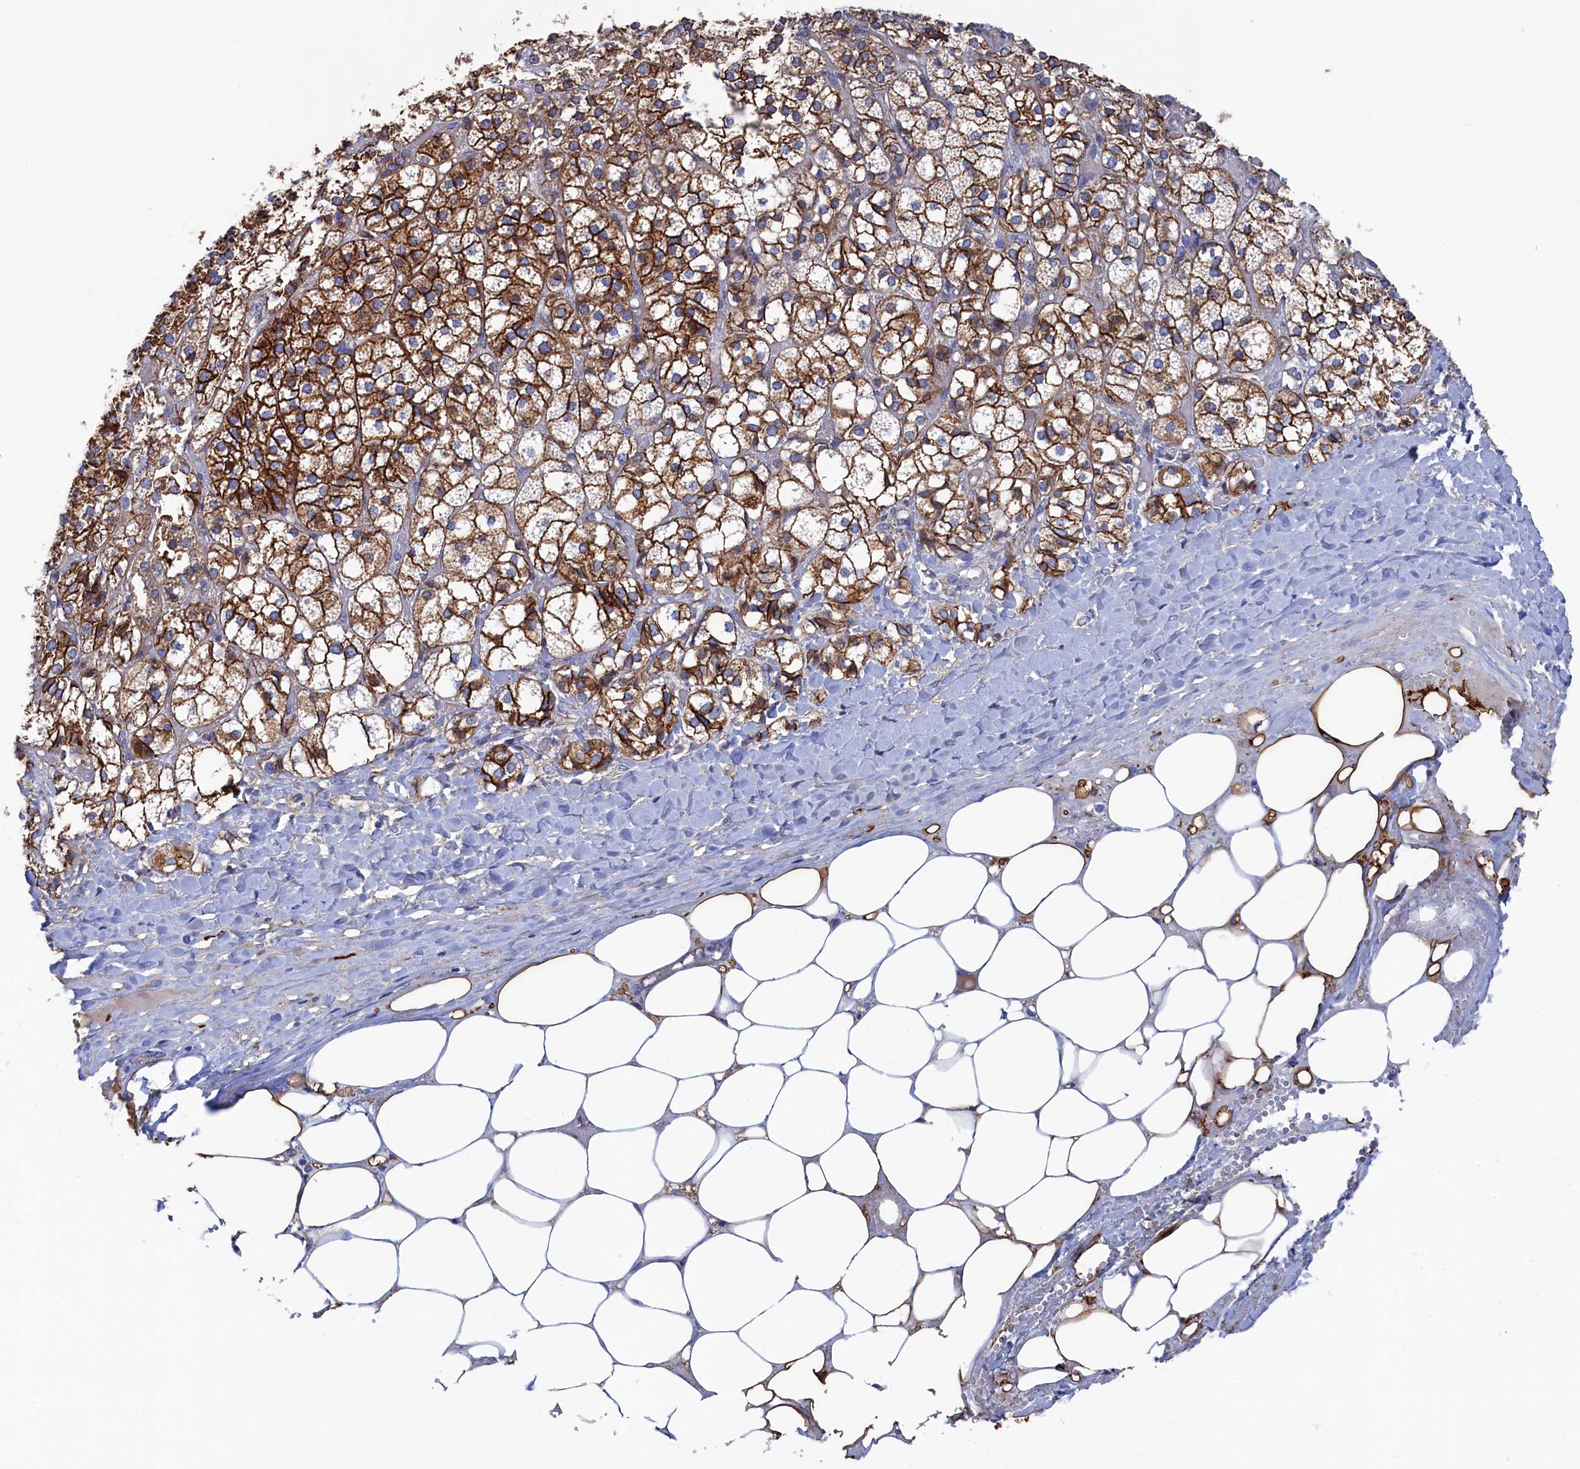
{"staining": {"intensity": "strong", "quantity": ">75%", "location": "cytoplasmic/membranous"}, "tissue": "adrenal gland", "cell_type": "Glandular cells", "image_type": "normal", "snomed": [{"axis": "morphology", "description": "Normal tissue, NOS"}, {"axis": "topography", "description": "Adrenal gland"}], "caption": "Immunohistochemical staining of normal adrenal gland demonstrates strong cytoplasmic/membranous protein positivity in about >75% of glandular cells.", "gene": "C12orf73", "patient": {"sex": "female", "age": 61}}